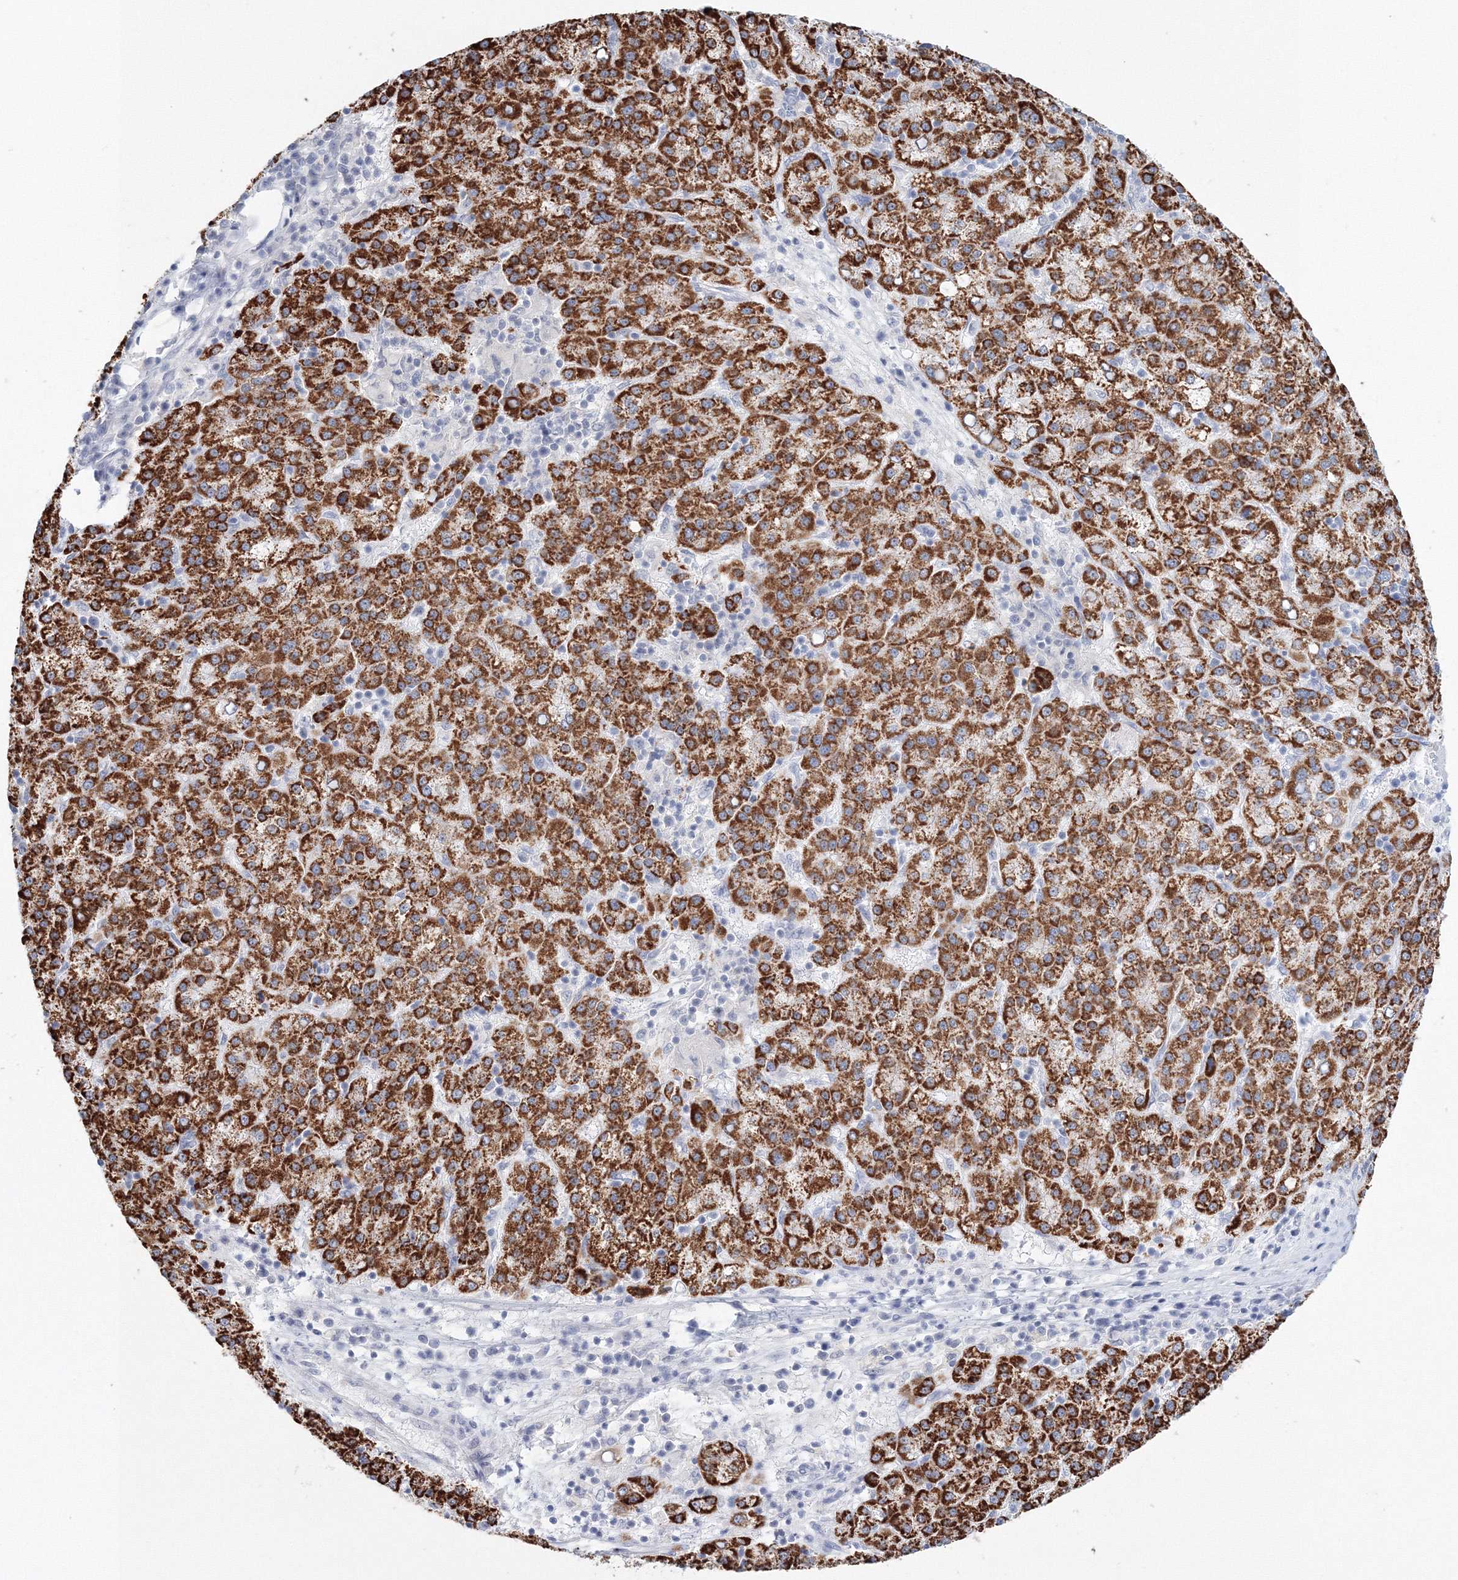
{"staining": {"intensity": "strong", "quantity": ">75%", "location": "cytoplasmic/membranous"}, "tissue": "liver cancer", "cell_type": "Tumor cells", "image_type": "cancer", "snomed": [{"axis": "morphology", "description": "Carcinoma, Hepatocellular, NOS"}, {"axis": "topography", "description": "Liver"}], "caption": "DAB (3,3'-diaminobenzidine) immunohistochemical staining of liver cancer (hepatocellular carcinoma) demonstrates strong cytoplasmic/membranous protein staining in approximately >75% of tumor cells. (DAB (3,3'-diaminobenzidine) = brown stain, brightfield microscopy at high magnification).", "gene": "VSIG1", "patient": {"sex": "female", "age": 58}}